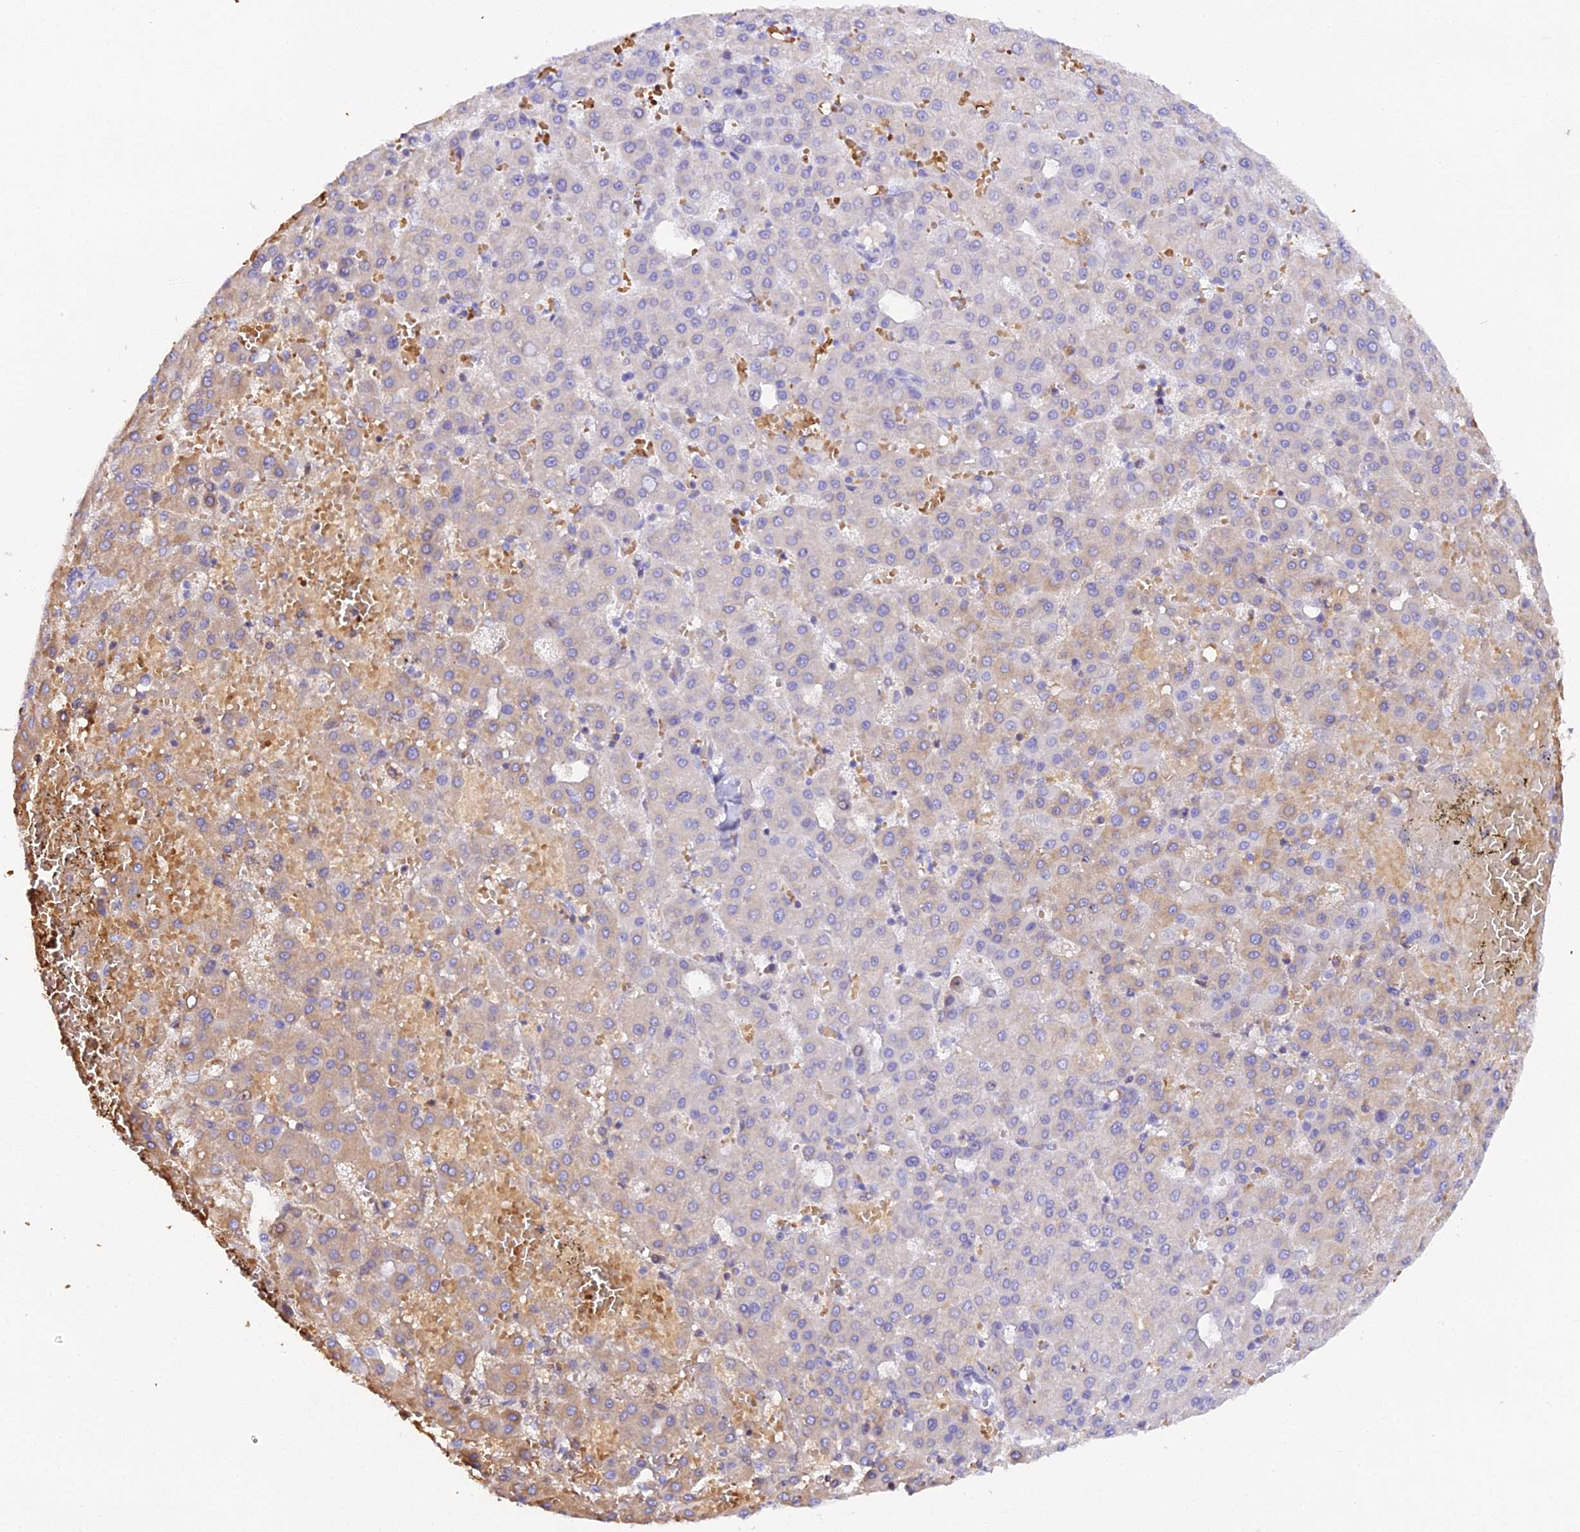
{"staining": {"intensity": "negative", "quantity": "none", "location": "none"}, "tissue": "liver cancer", "cell_type": "Tumor cells", "image_type": "cancer", "snomed": [{"axis": "morphology", "description": "Carcinoma, Hepatocellular, NOS"}, {"axis": "topography", "description": "Liver"}], "caption": "Tumor cells are negative for brown protein staining in liver hepatocellular carcinoma.", "gene": "CFAP45", "patient": {"sex": "male", "age": 47}}